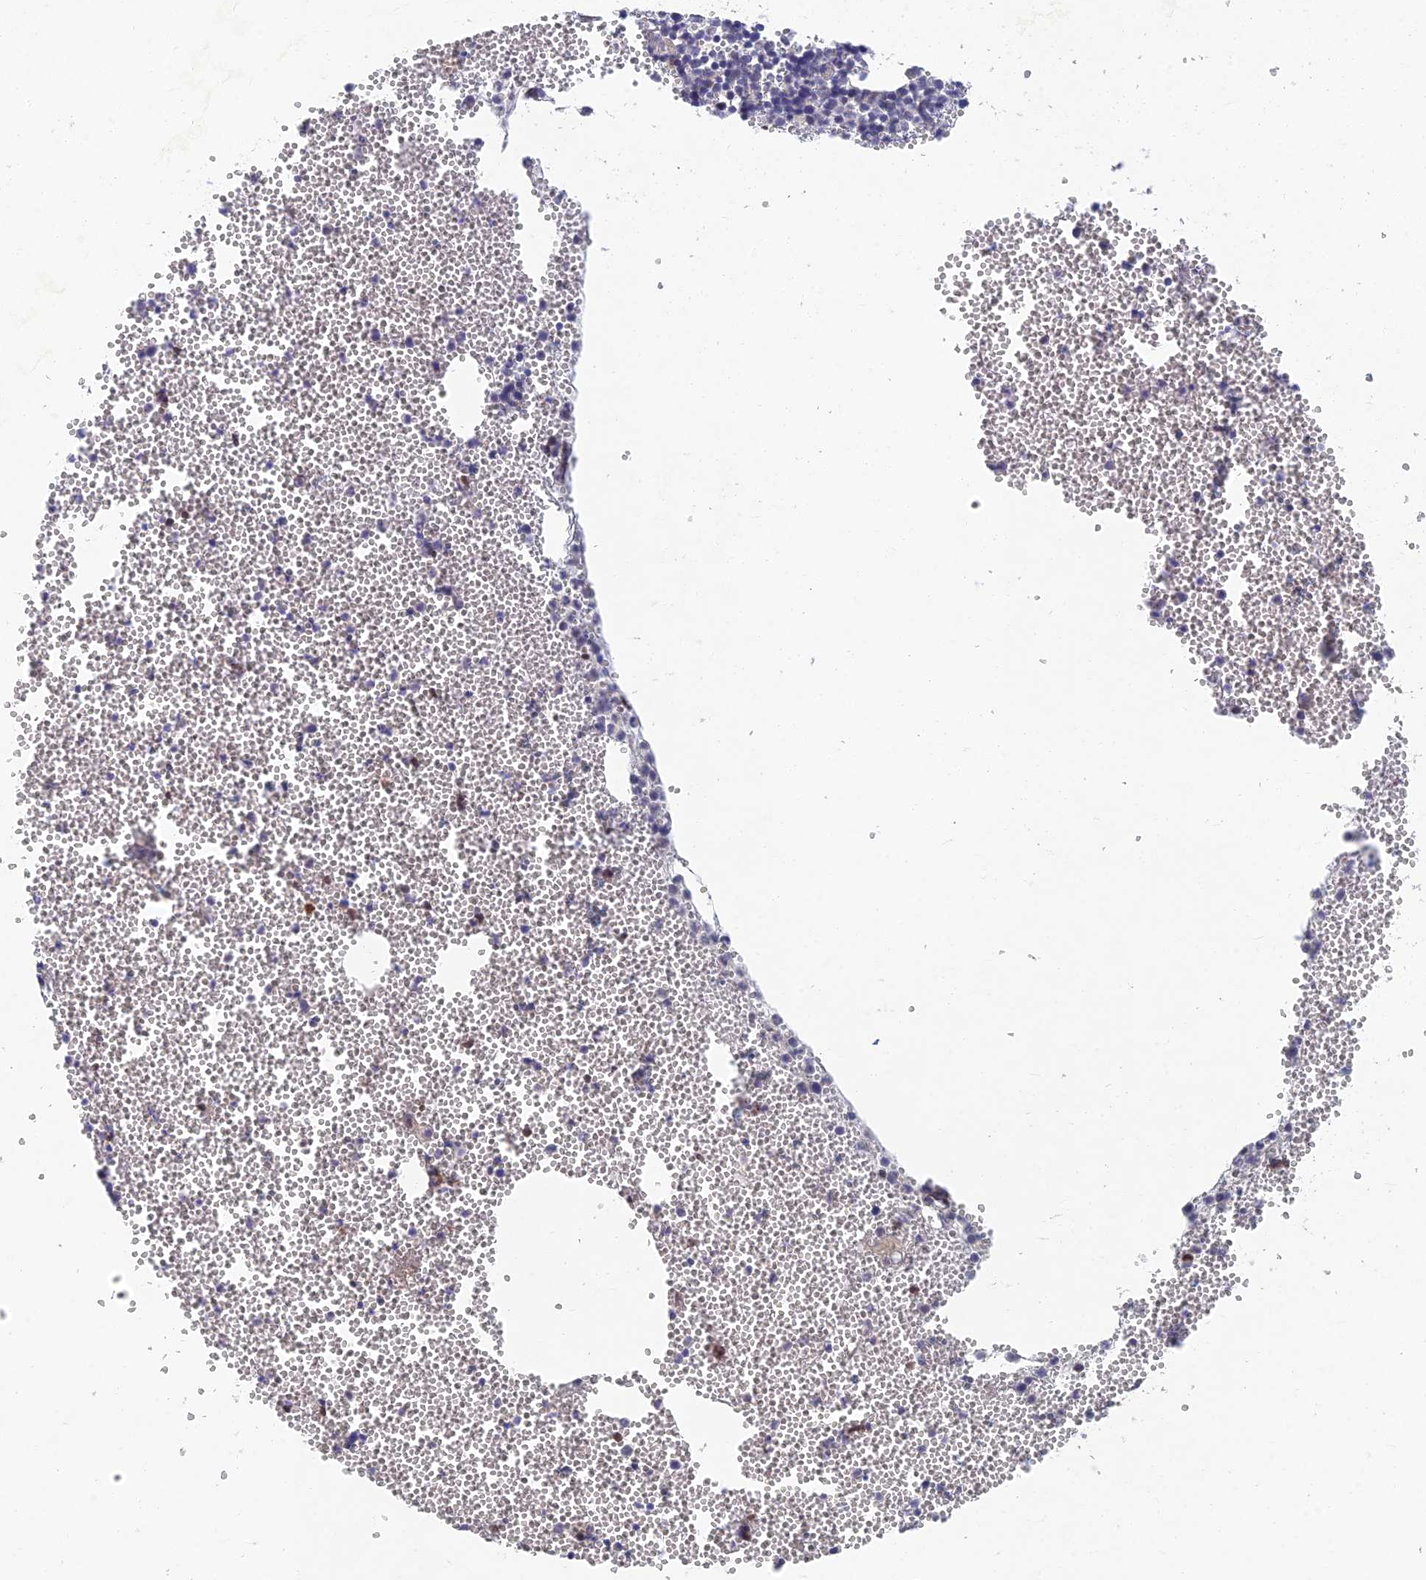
{"staining": {"intensity": "moderate", "quantity": "<25%", "location": "cytoplasmic/membranous"}, "tissue": "bone marrow", "cell_type": "Hematopoietic cells", "image_type": "normal", "snomed": [{"axis": "morphology", "description": "Normal tissue, NOS"}, {"axis": "topography", "description": "Bone marrow"}], "caption": "Protein expression by immunohistochemistry exhibits moderate cytoplasmic/membranous expression in approximately <25% of hematopoietic cells in unremarkable bone marrow. (IHC, brightfield microscopy, high magnification).", "gene": "GNA15", "patient": {"sex": "female", "age": 77}}